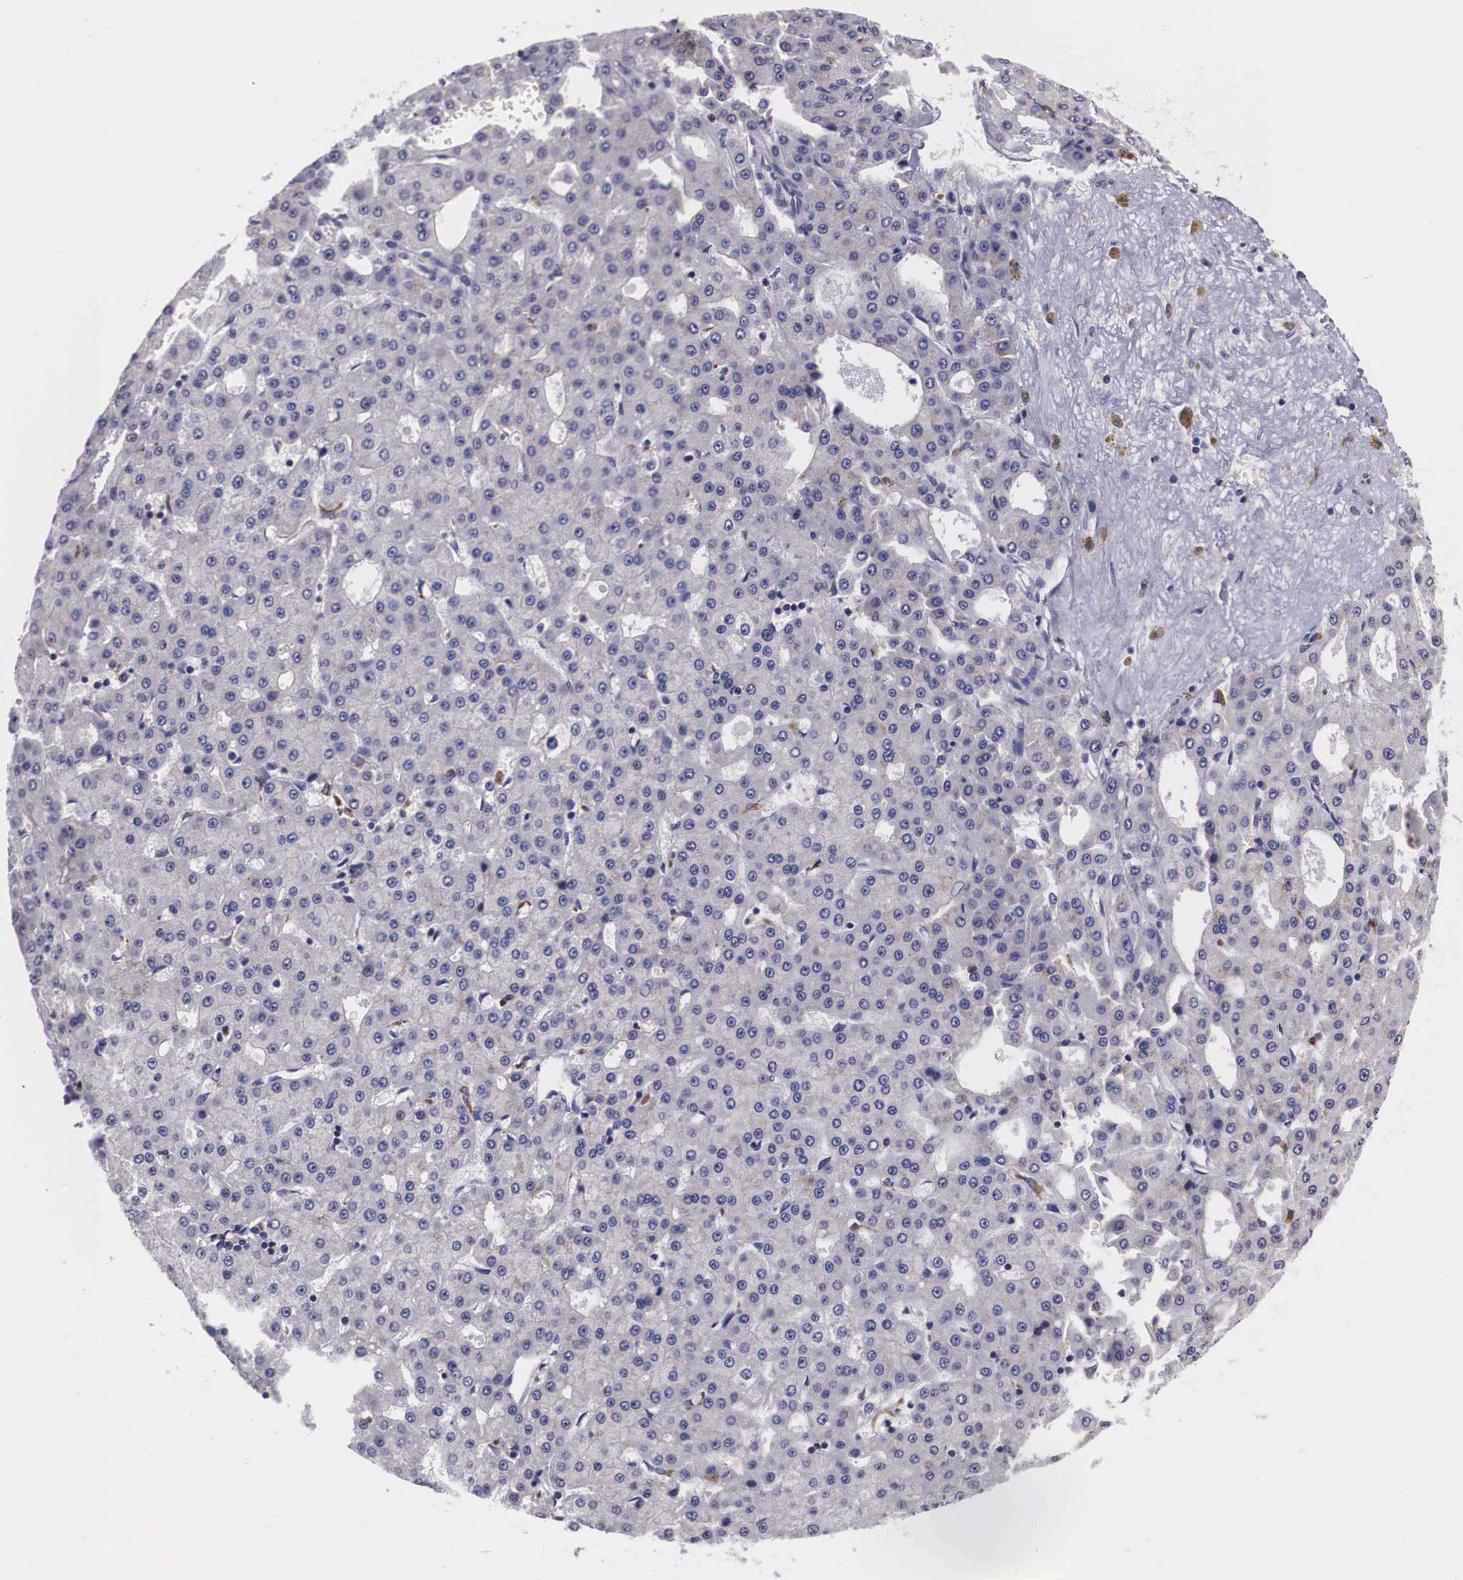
{"staining": {"intensity": "negative", "quantity": "none", "location": "none"}, "tissue": "liver cancer", "cell_type": "Tumor cells", "image_type": "cancer", "snomed": [{"axis": "morphology", "description": "Carcinoma, Hepatocellular, NOS"}, {"axis": "topography", "description": "Liver"}], "caption": "Tumor cells show no significant expression in liver cancer (hepatocellular carcinoma).", "gene": "CRELD2", "patient": {"sex": "male", "age": 47}}